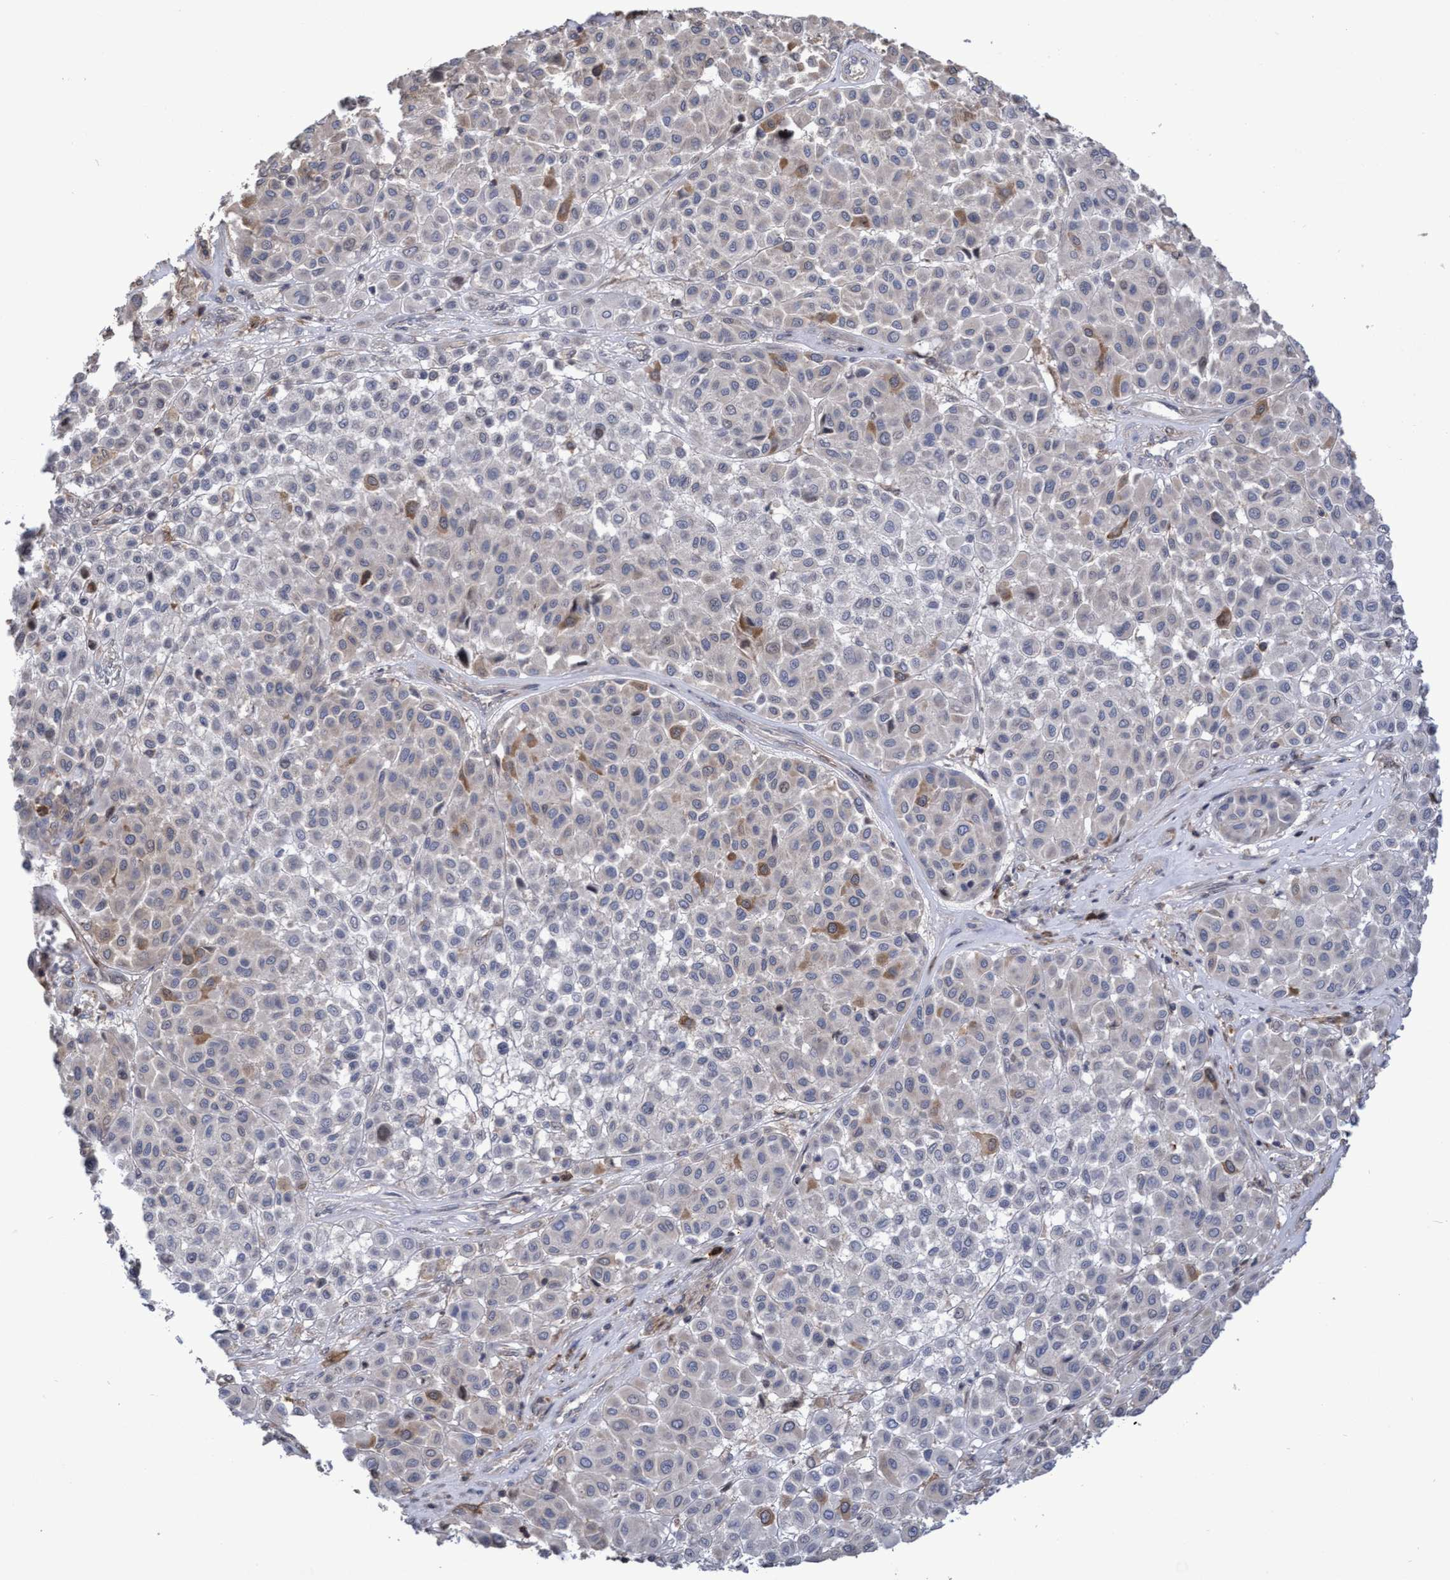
{"staining": {"intensity": "moderate", "quantity": "<25%", "location": "cytoplasmic/membranous"}, "tissue": "melanoma", "cell_type": "Tumor cells", "image_type": "cancer", "snomed": [{"axis": "morphology", "description": "Malignant melanoma, Metastatic site"}, {"axis": "topography", "description": "Soft tissue"}], "caption": "Melanoma stained with a brown dye demonstrates moderate cytoplasmic/membranous positive expression in approximately <25% of tumor cells.", "gene": "SLBP", "patient": {"sex": "male", "age": 41}}